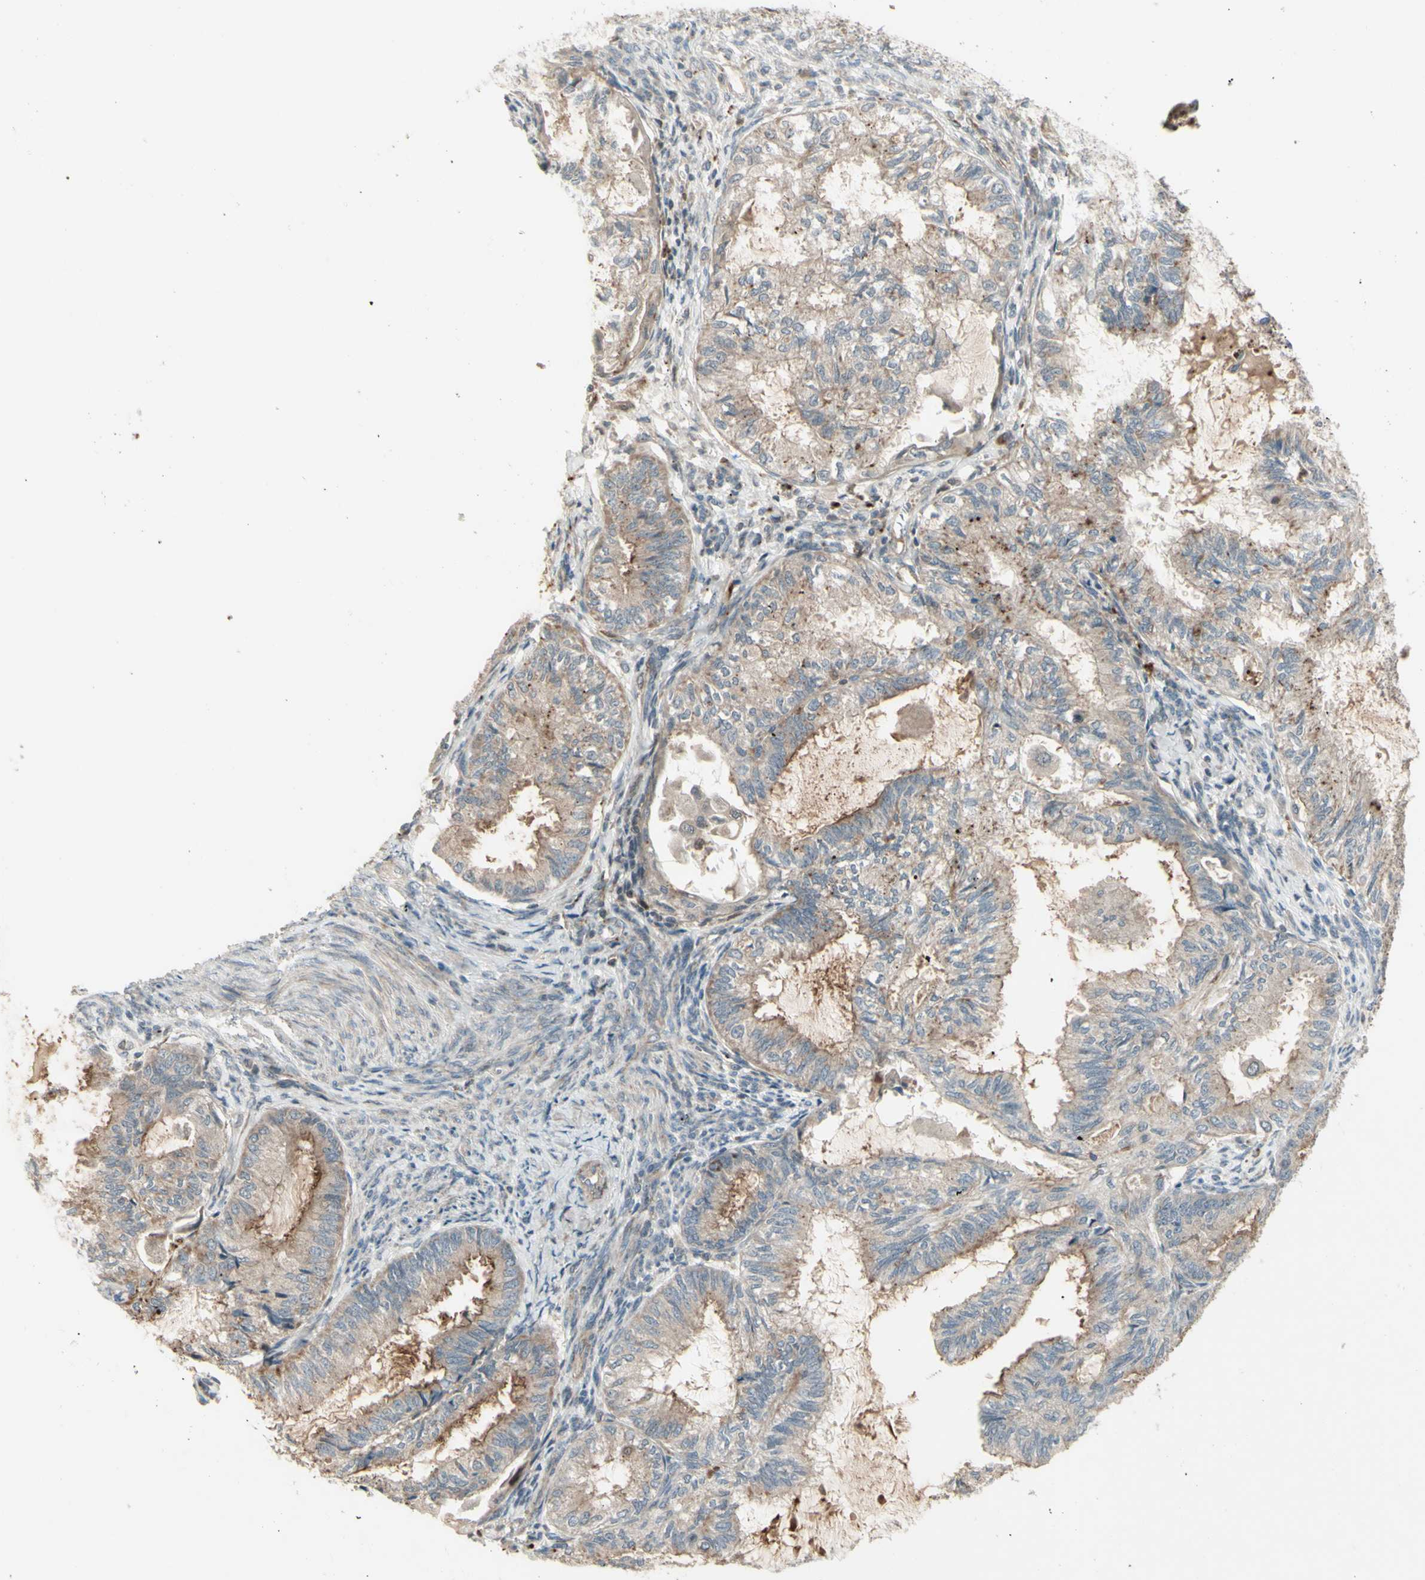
{"staining": {"intensity": "weak", "quantity": ">75%", "location": "cytoplasmic/membranous"}, "tissue": "cervical cancer", "cell_type": "Tumor cells", "image_type": "cancer", "snomed": [{"axis": "morphology", "description": "Normal tissue, NOS"}, {"axis": "morphology", "description": "Adenocarcinoma, NOS"}, {"axis": "topography", "description": "Cervix"}, {"axis": "topography", "description": "Endometrium"}], "caption": "IHC (DAB) staining of human cervical cancer (adenocarcinoma) demonstrates weak cytoplasmic/membranous protein positivity in approximately >75% of tumor cells.", "gene": "OSTM1", "patient": {"sex": "female", "age": 86}}